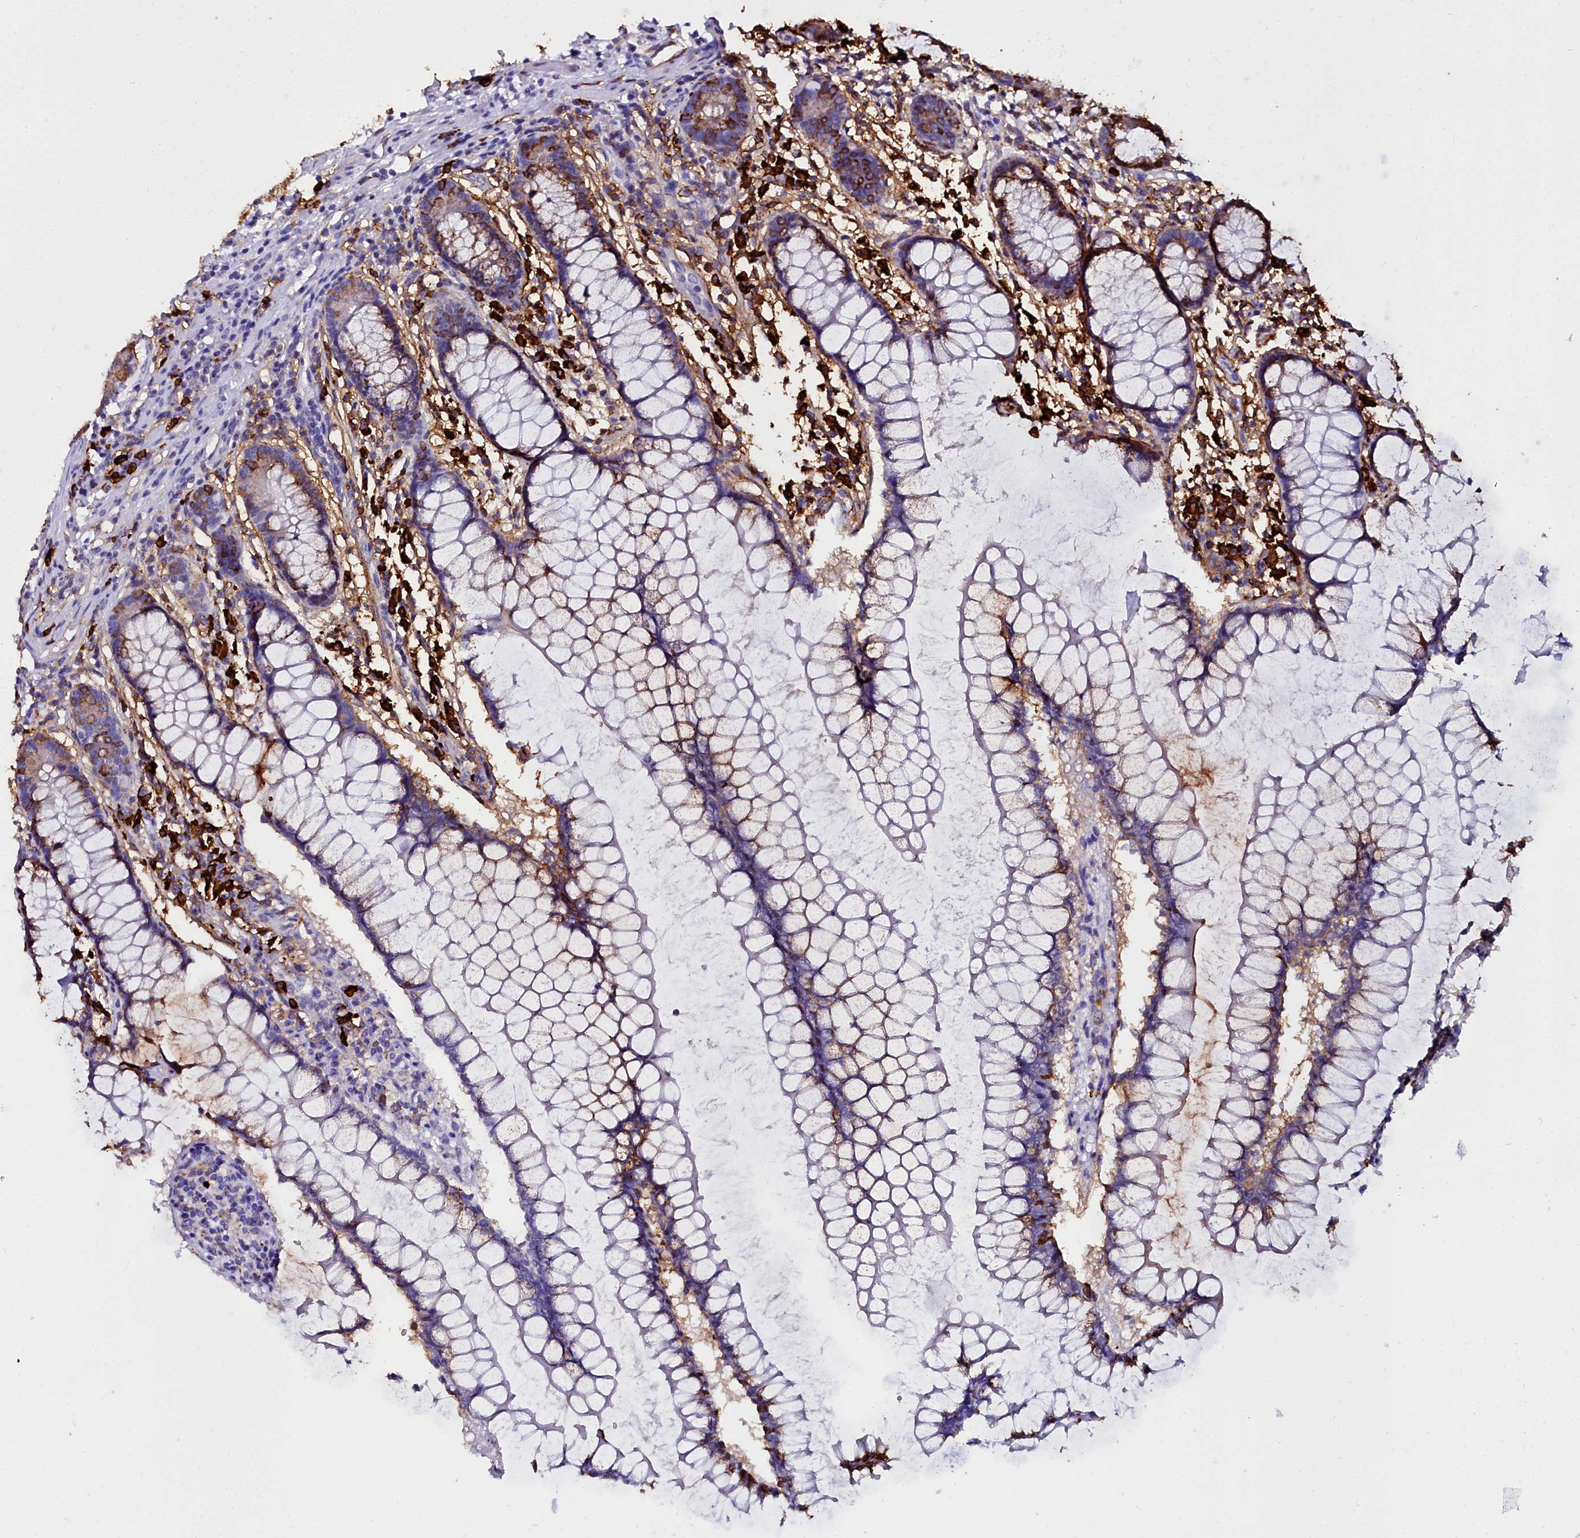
{"staining": {"intensity": "negative", "quantity": "none", "location": "none"}, "tissue": "colon", "cell_type": "Endothelial cells", "image_type": "normal", "snomed": [{"axis": "morphology", "description": "Normal tissue, NOS"}, {"axis": "morphology", "description": "Adenocarcinoma, NOS"}, {"axis": "topography", "description": "Colon"}], "caption": "Immunohistochemical staining of benign colon shows no significant expression in endothelial cells. (Brightfield microscopy of DAB immunohistochemistry (IHC) at high magnification).", "gene": "TXNDC5", "patient": {"sex": "female", "age": 55}}